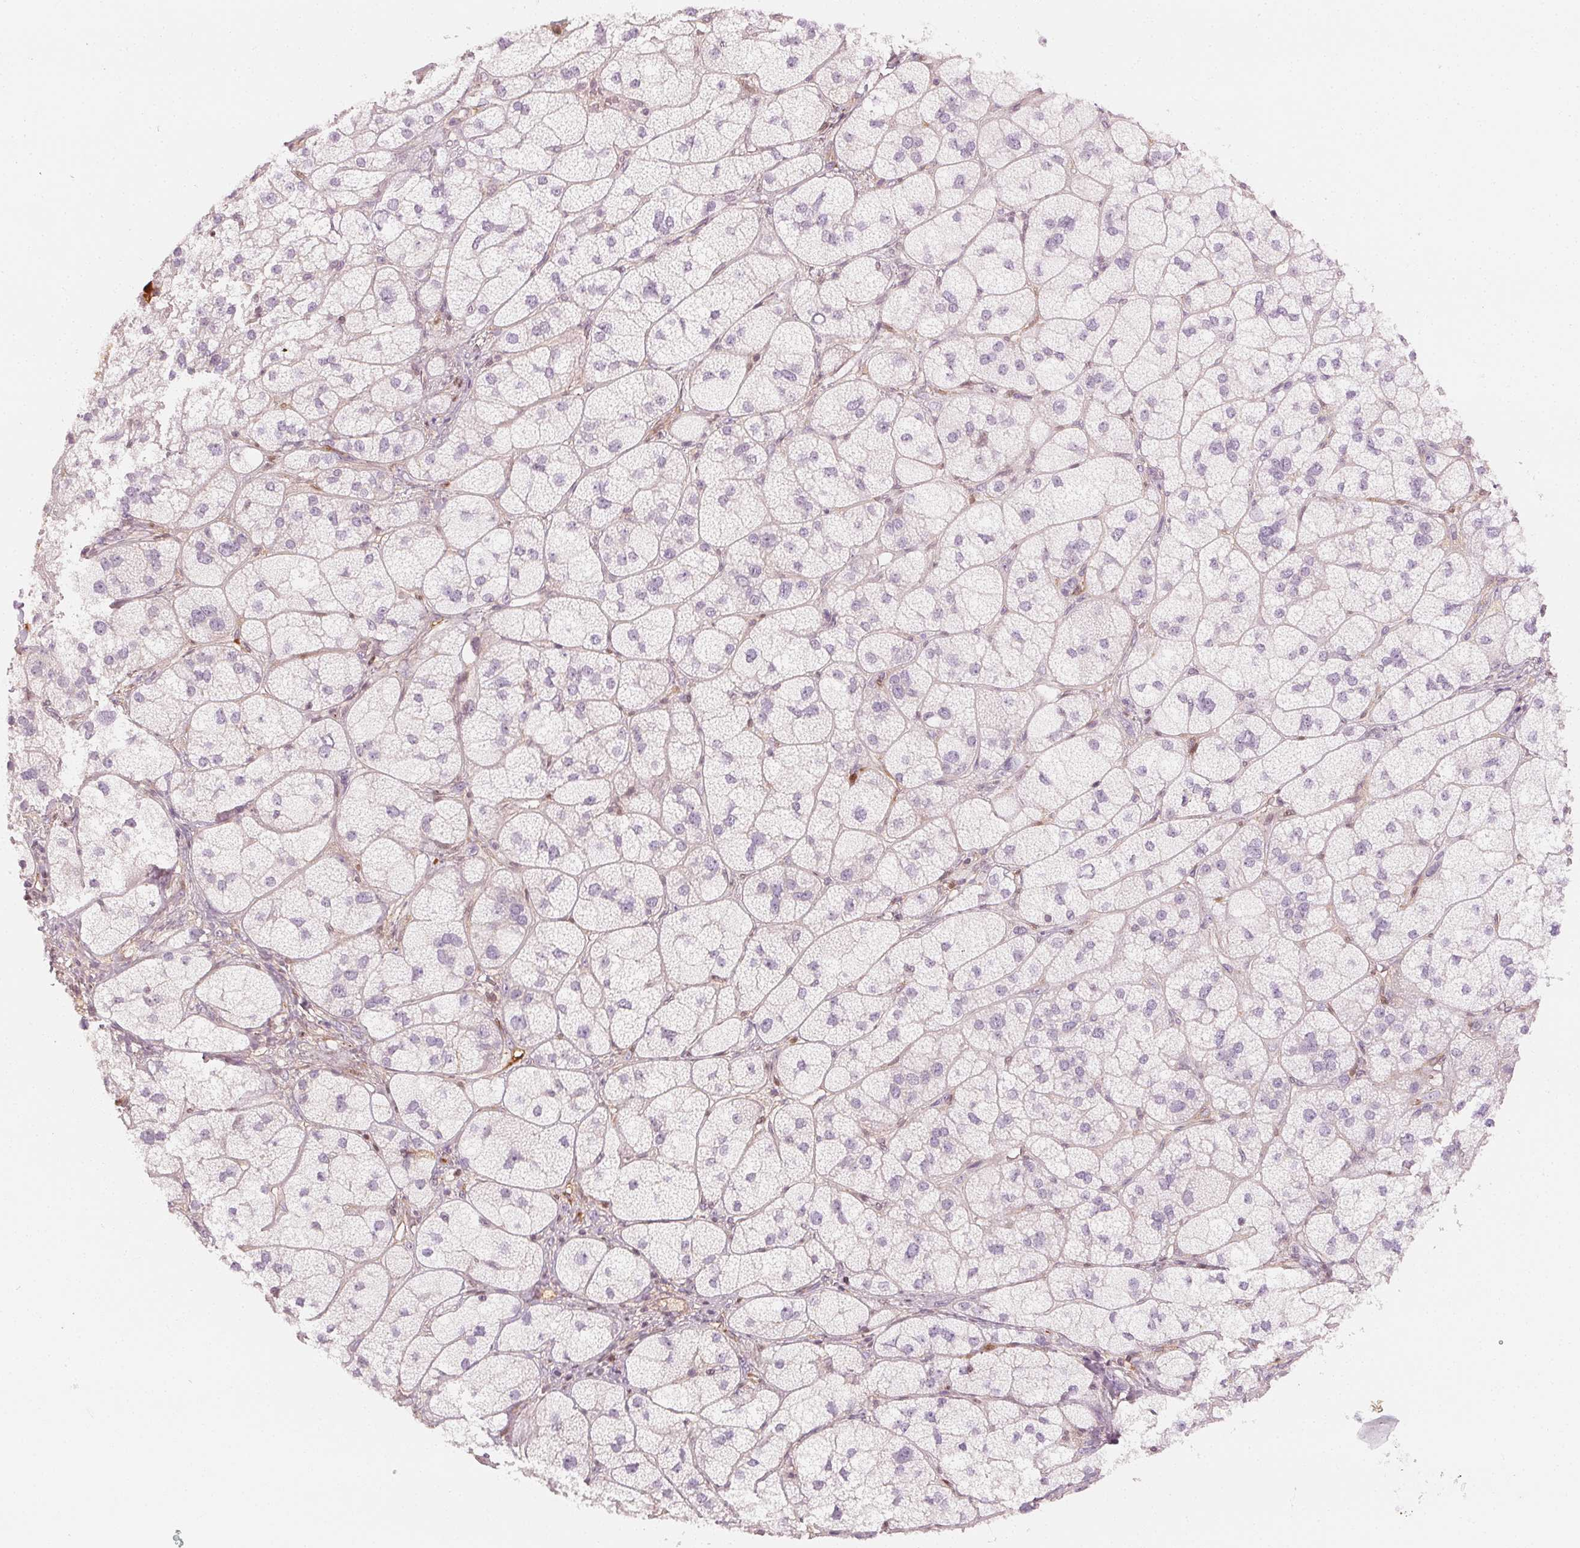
{"staining": {"intensity": "negative", "quantity": "none", "location": "none"}, "tissue": "adrenal gland", "cell_type": "Glandular cells", "image_type": "normal", "snomed": [{"axis": "morphology", "description": "Normal tissue, NOS"}, {"axis": "topography", "description": "Adrenal gland"}], "caption": "A high-resolution histopathology image shows immunohistochemistry (IHC) staining of normal adrenal gland, which displays no significant staining in glandular cells. (Immunohistochemistry (ihc), brightfield microscopy, high magnification).", "gene": "AFM", "patient": {"sex": "female", "age": 60}}